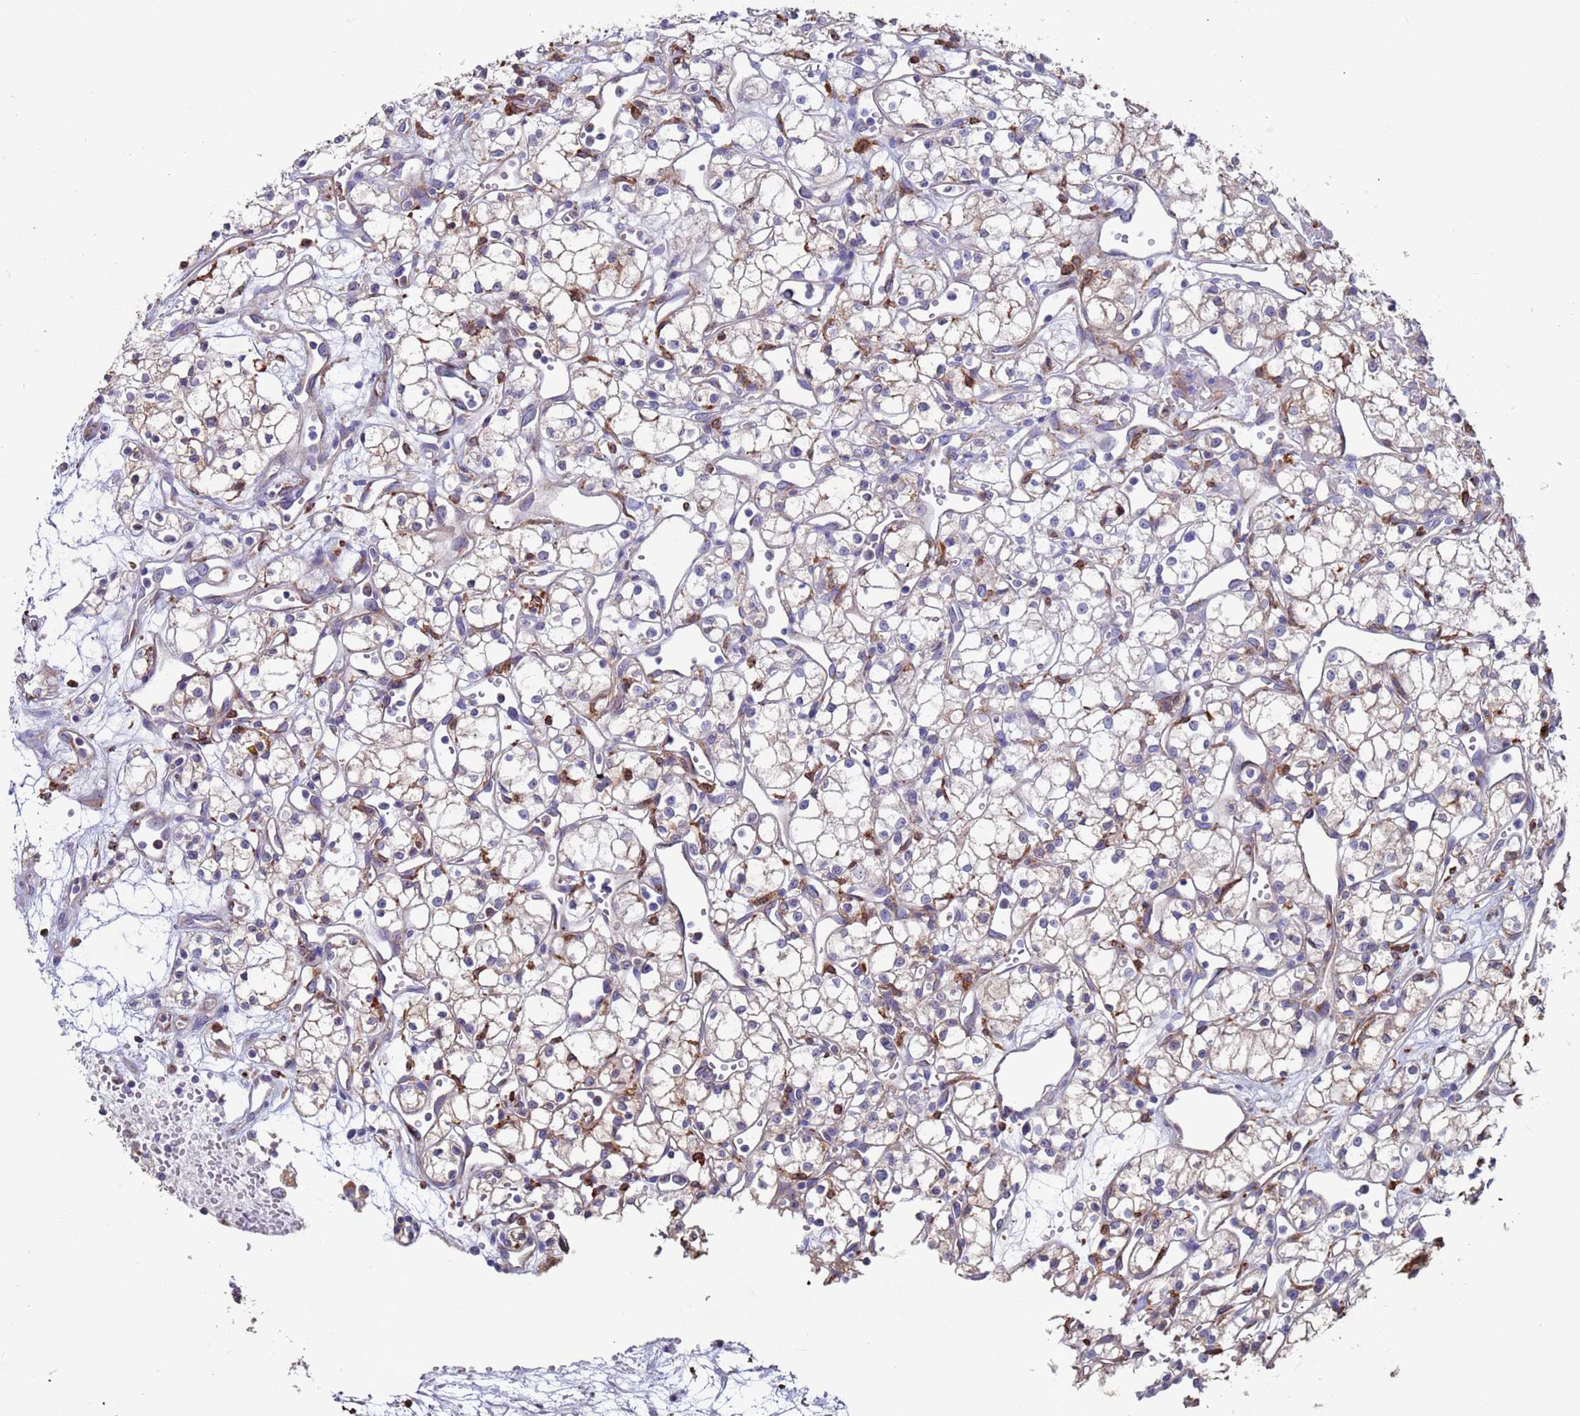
{"staining": {"intensity": "weak", "quantity": "25%-75%", "location": "cytoplasmic/membranous"}, "tissue": "renal cancer", "cell_type": "Tumor cells", "image_type": "cancer", "snomed": [{"axis": "morphology", "description": "Adenocarcinoma, NOS"}, {"axis": "topography", "description": "Kidney"}], "caption": "Immunohistochemistry (IHC) micrograph of neoplastic tissue: human renal cancer (adenocarcinoma) stained using IHC displays low levels of weak protein expression localized specifically in the cytoplasmic/membranous of tumor cells, appearing as a cytoplasmic/membranous brown color.", "gene": "GREB1L", "patient": {"sex": "male", "age": 59}}